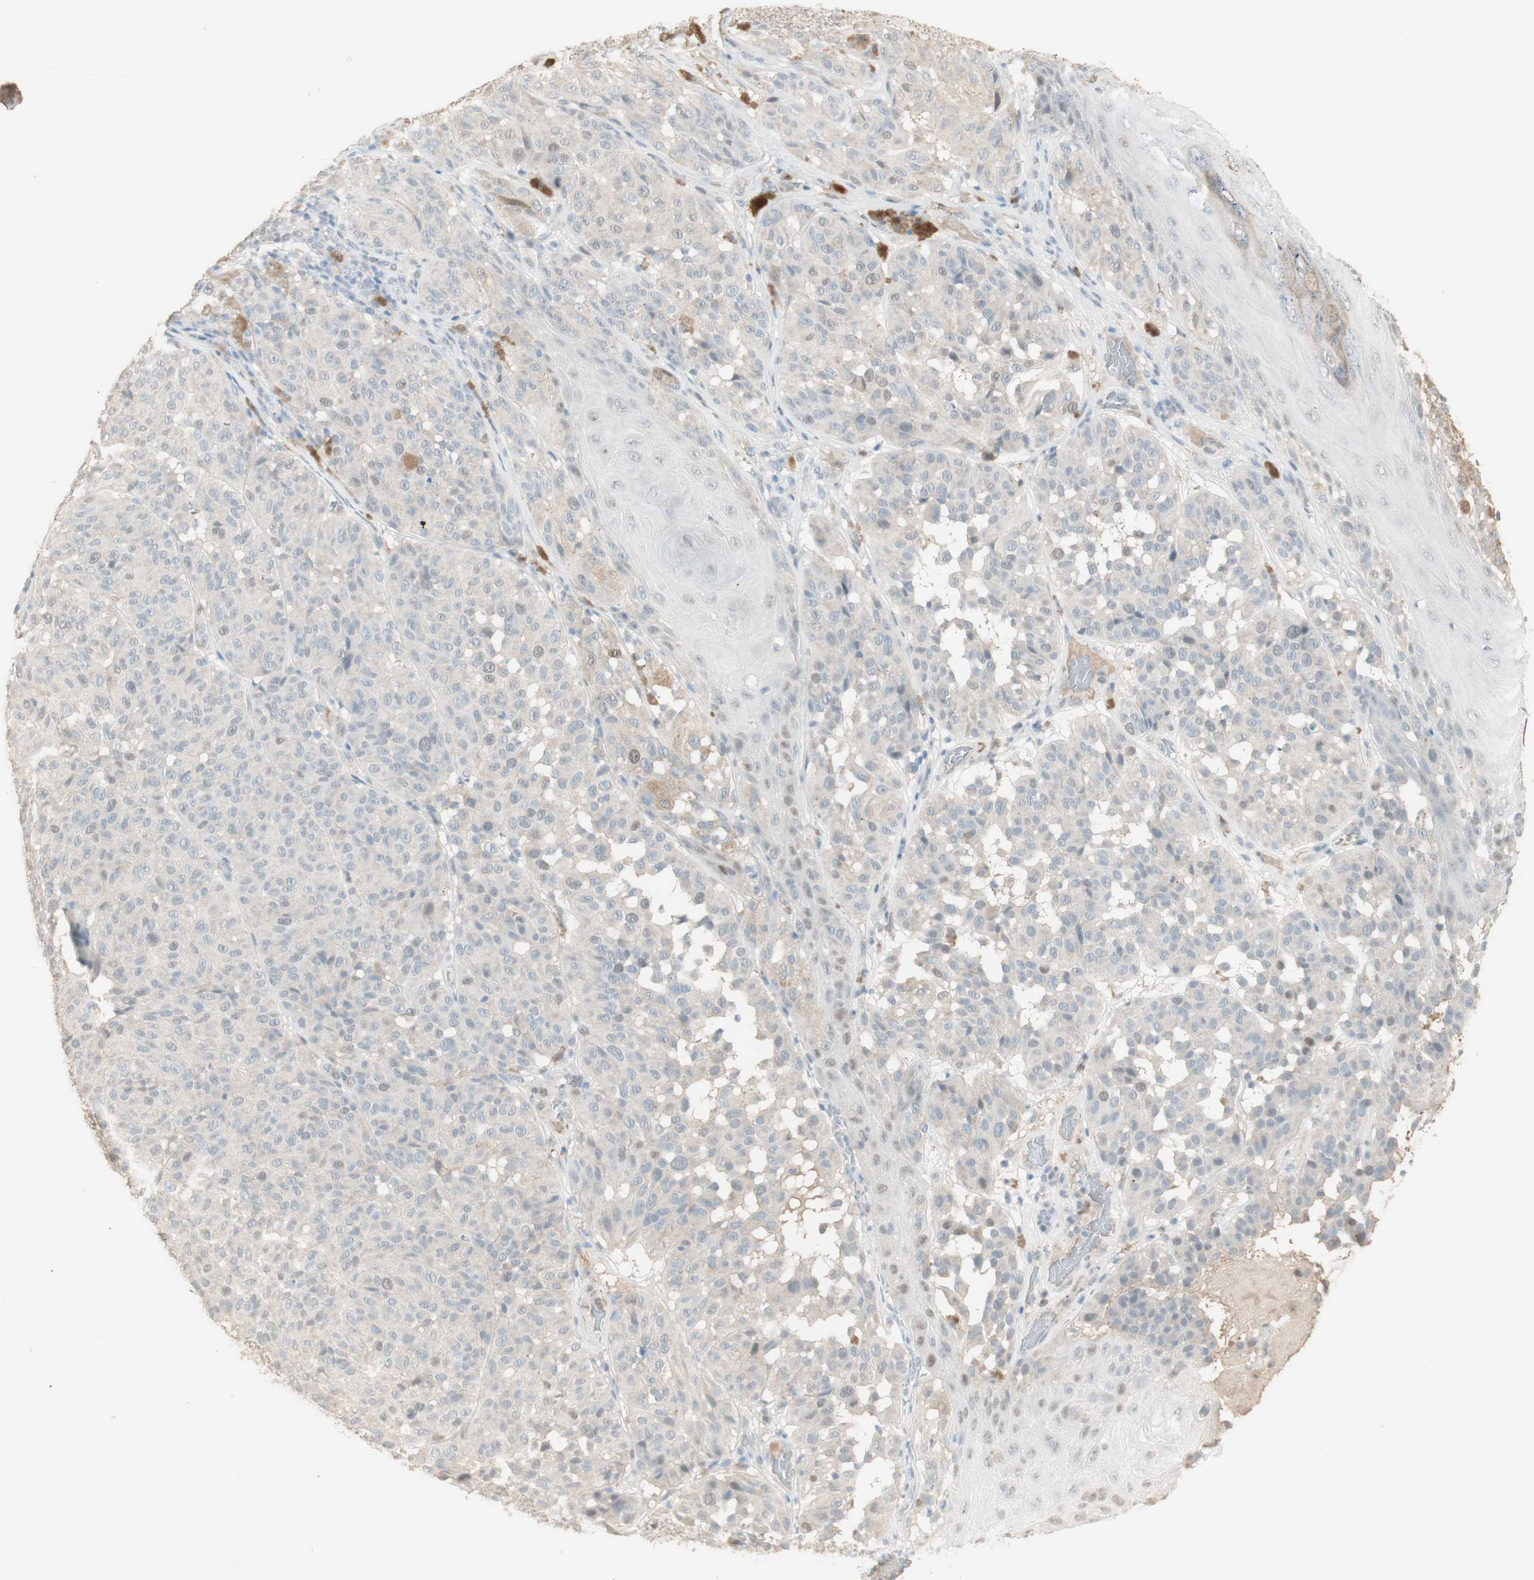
{"staining": {"intensity": "negative", "quantity": "none", "location": "none"}, "tissue": "melanoma", "cell_type": "Tumor cells", "image_type": "cancer", "snomed": [{"axis": "morphology", "description": "Malignant melanoma, NOS"}, {"axis": "topography", "description": "Skin"}], "caption": "Tumor cells show no significant protein positivity in malignant melanoma.", "gene": "MUC3A", "patient": {"sex": "female", "age": 46}}